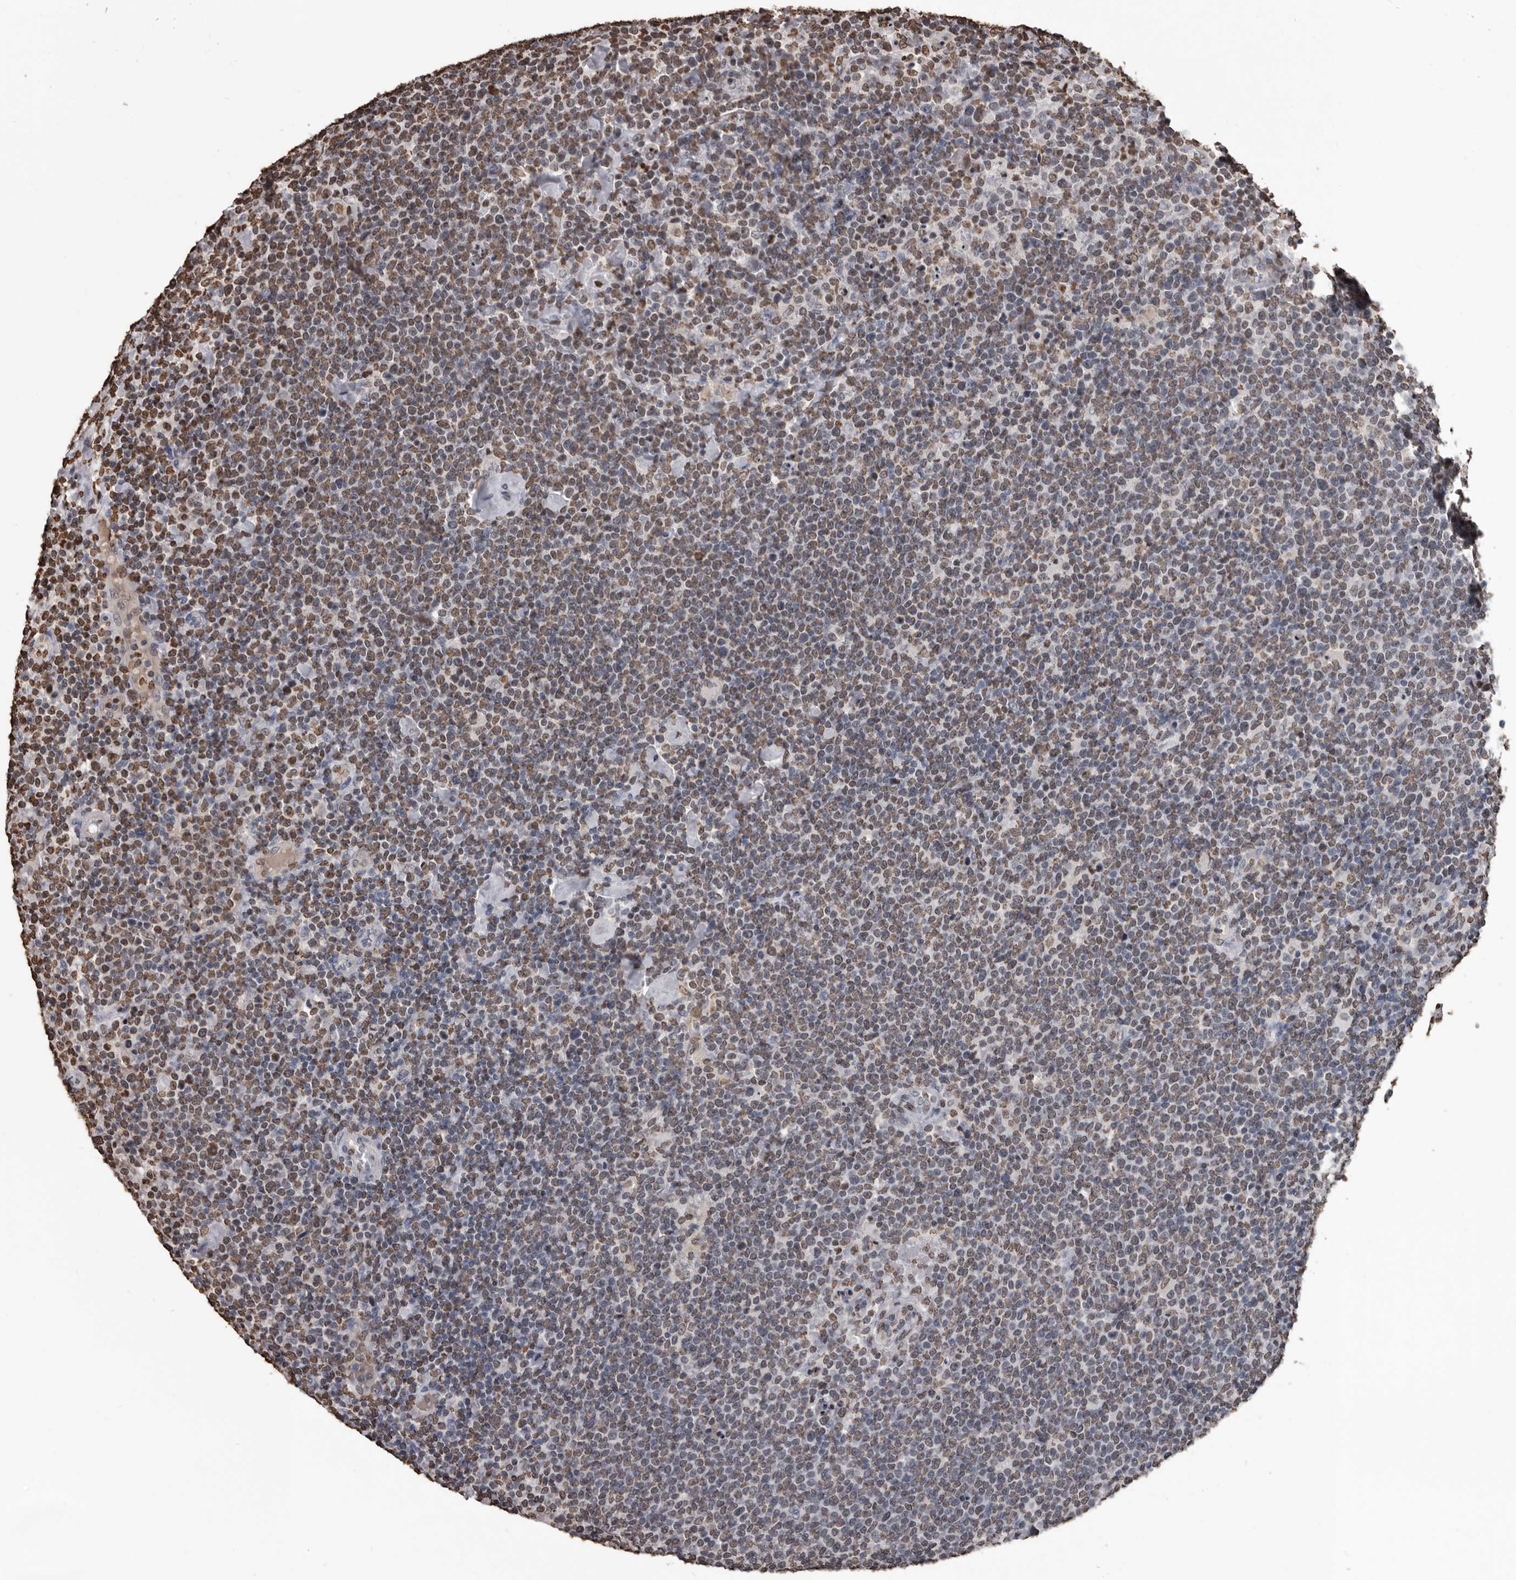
{"staining": {"intensity": "moderate", "quantity": ">75%", "location": "nuclear"}, "tissue": "lymphoma", "cell_type": "Tumor cells", "image_type": "cancer", "snomed": [{"axis": "morphology", "description": "Malignant lymphoma, non-Hodgkin's type, High grade"}, {"axis": "topography", "description": "Lymph node"}], "caption": "A histopathology image of malignant lymphoma, non-Hodgkin's type (high-grade) stained for a protein reveals moderate nuclear brown staining in tumor cells.", "gene": "AHR", "patient": {"sex": "male", "age": 61}}